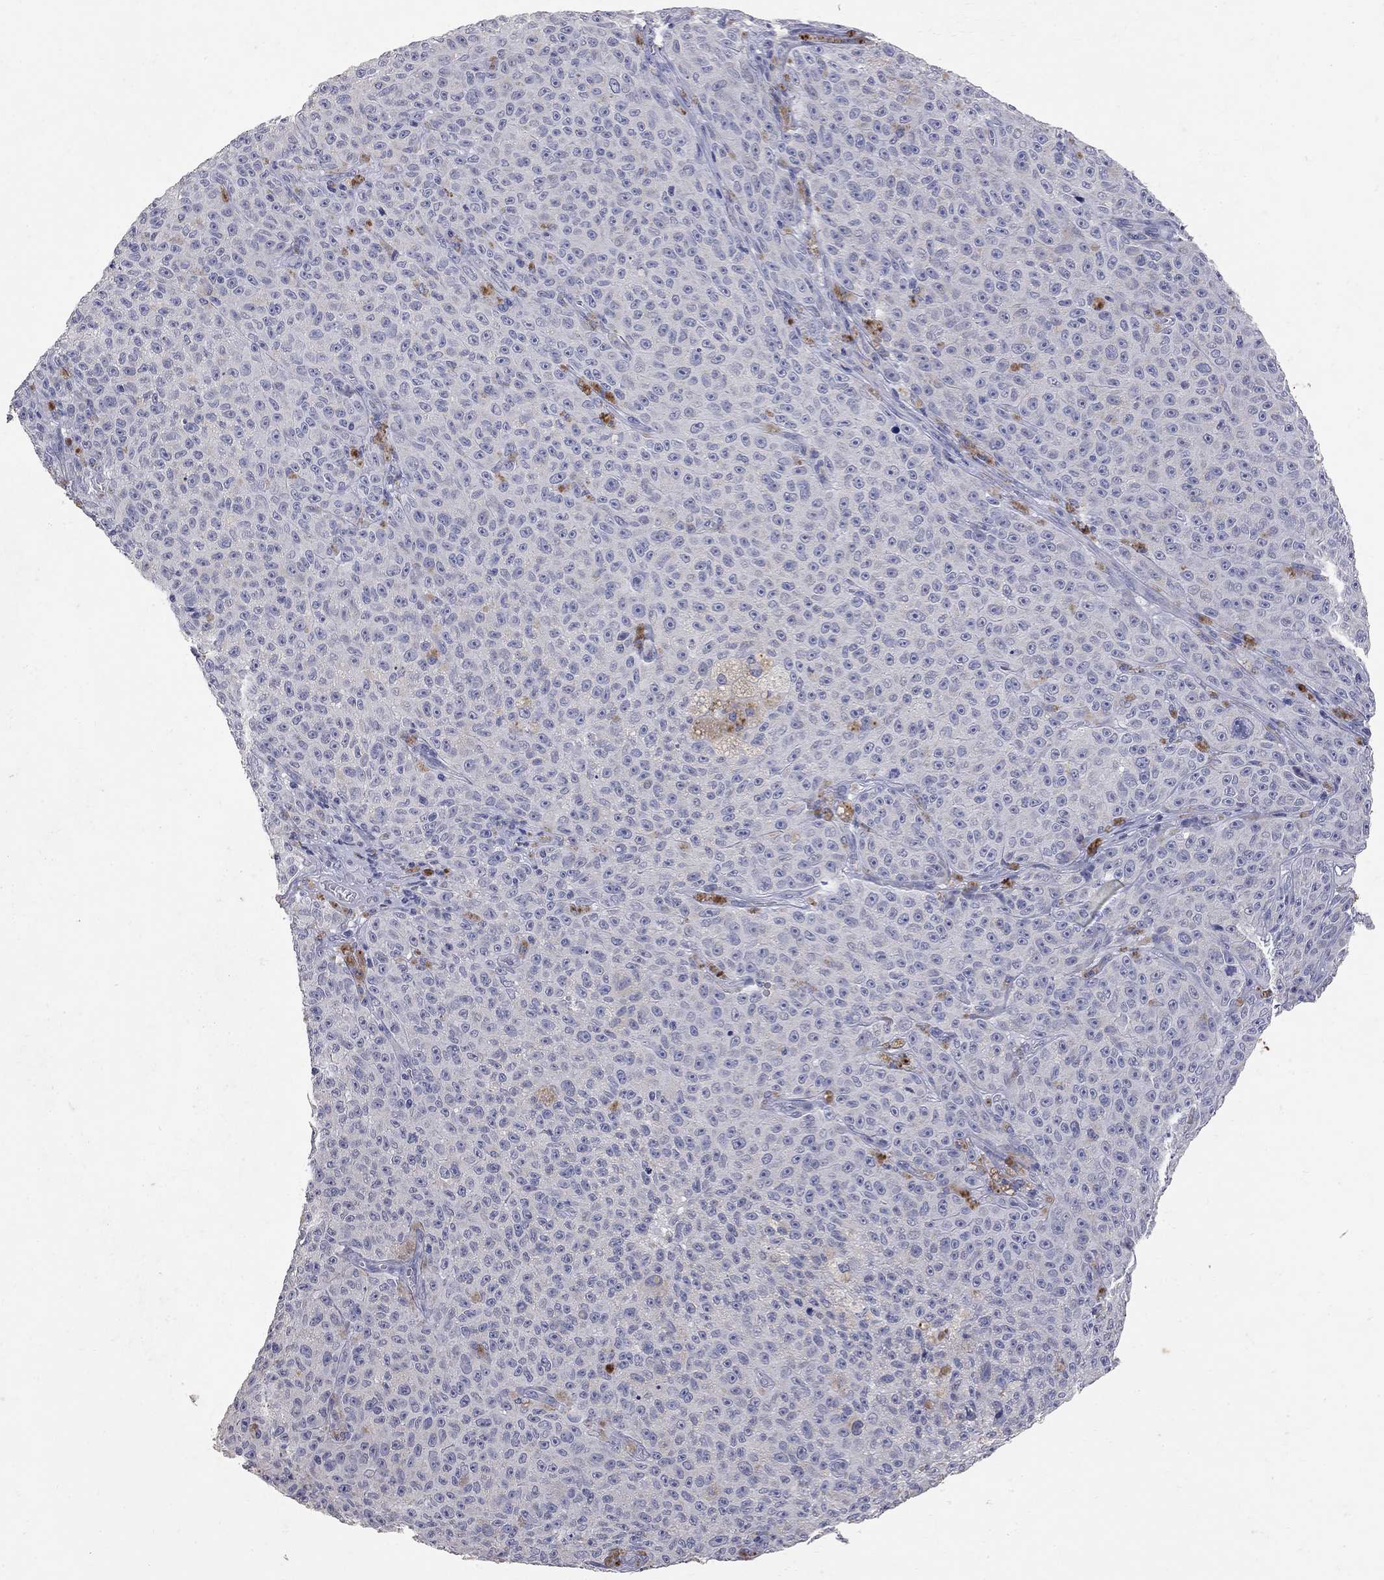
{"staining": {"intensity": "negative", "quantity": "none", "location": "none"}, "tissue": "melanoma", "cell_type": "Tumor cells", "image_type": "cancer", "snomed": [{"axis": "morphology", "description": "Malignant melanoma, NOS"}, {"axis": "topography", "description": "Skin"}], "caption": "This is an immunohistochemistry (IHC) image of human melanoma. There is no positivity in tumor cells.", "gene": "NOS2", "patient": {"sex": "female", "age": 82}}